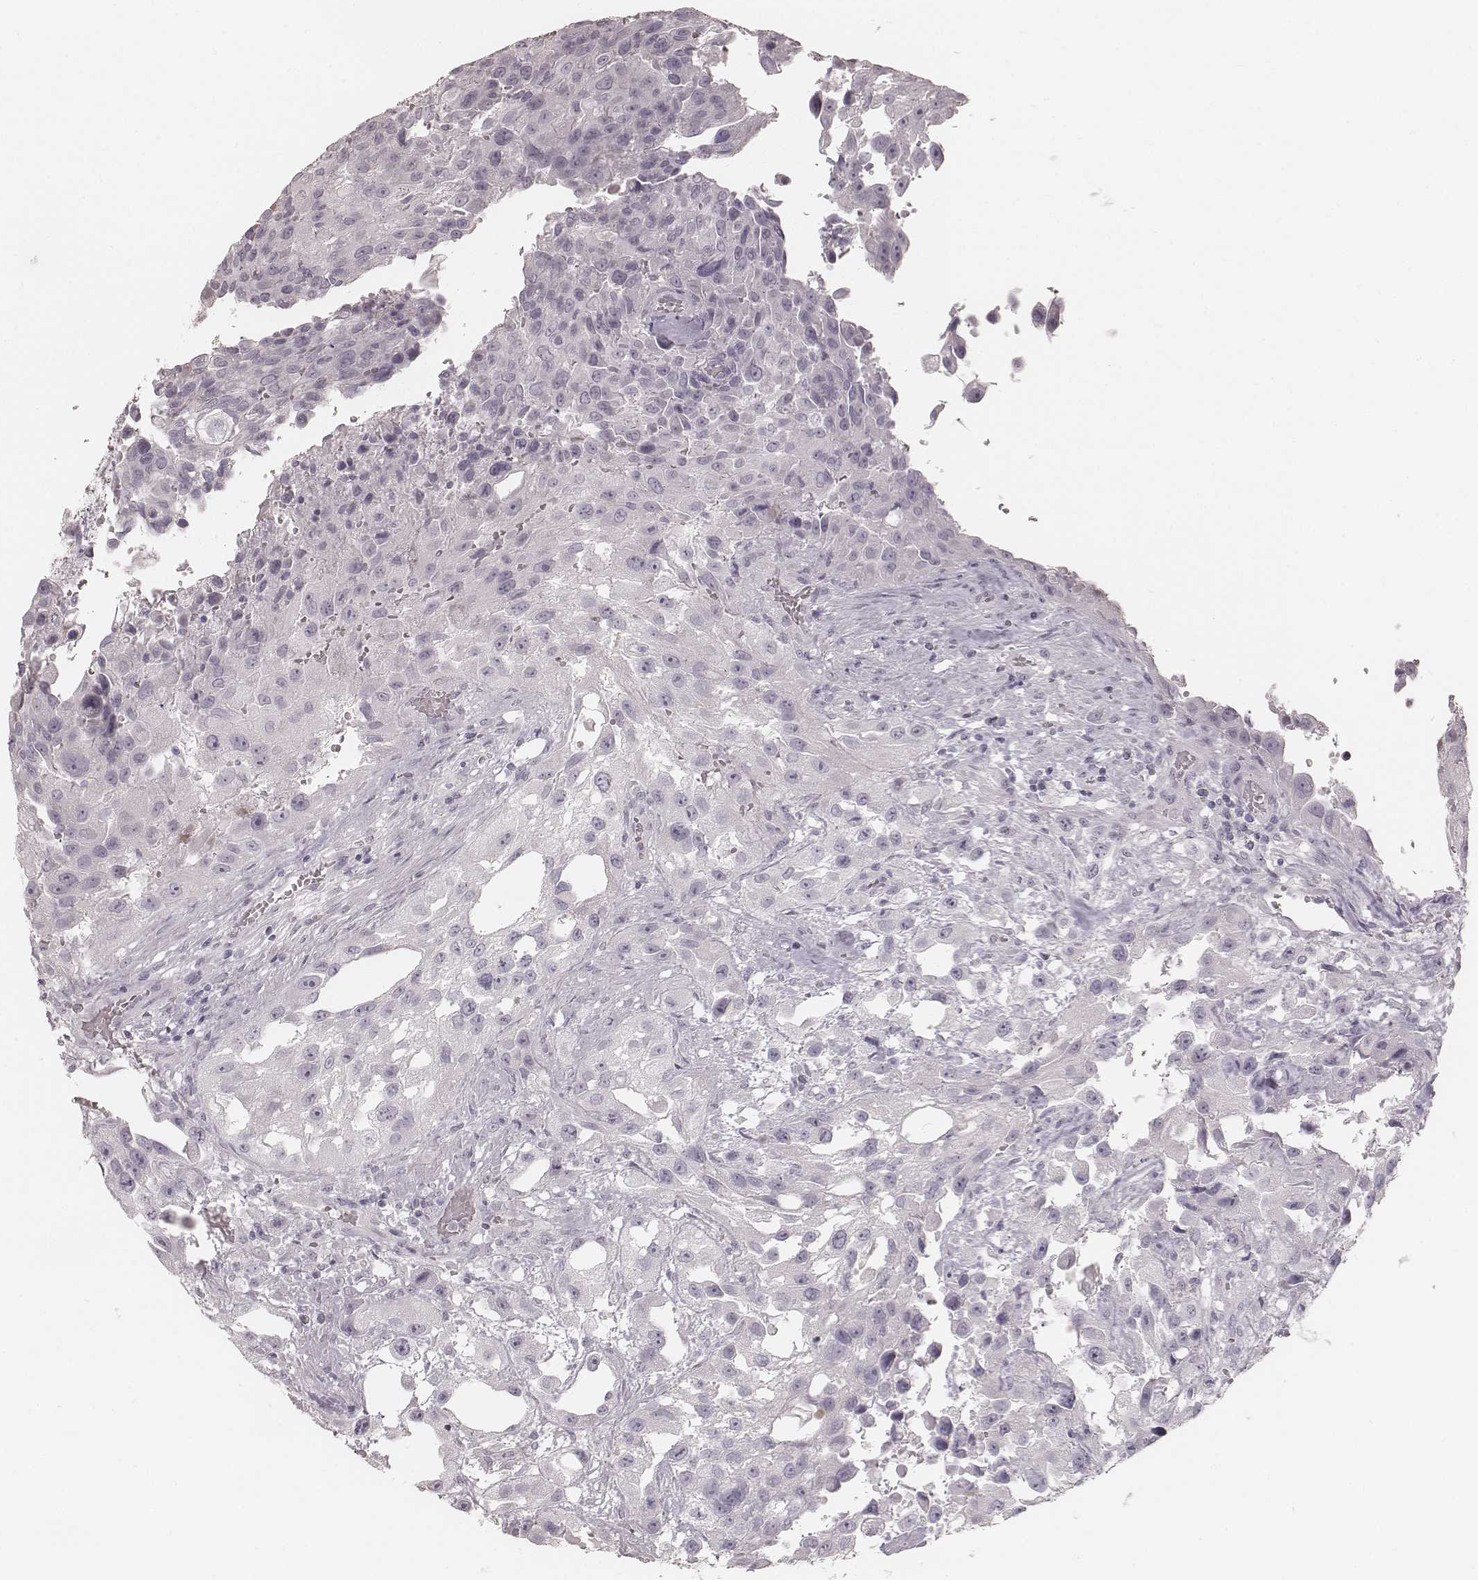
{"staining": {"intensity": "negative", "quantity": "none", "location": "none"}, "tissue": "urothelial cancer", "cell_type": "Tumor cells", "image_type": "cancer", "snomed": [{"axis": "morphology", "description": "Urothelial carcinoma, High grade"}, {"axis": "topography", "description": "Urinary bladder"}], "caption": "A photomicrograph of urothelial cancer stained for a protein shows no brown staining in tumor cells.", "gene": "KRT26", "patient": {"sex": "male", "age": 79}}